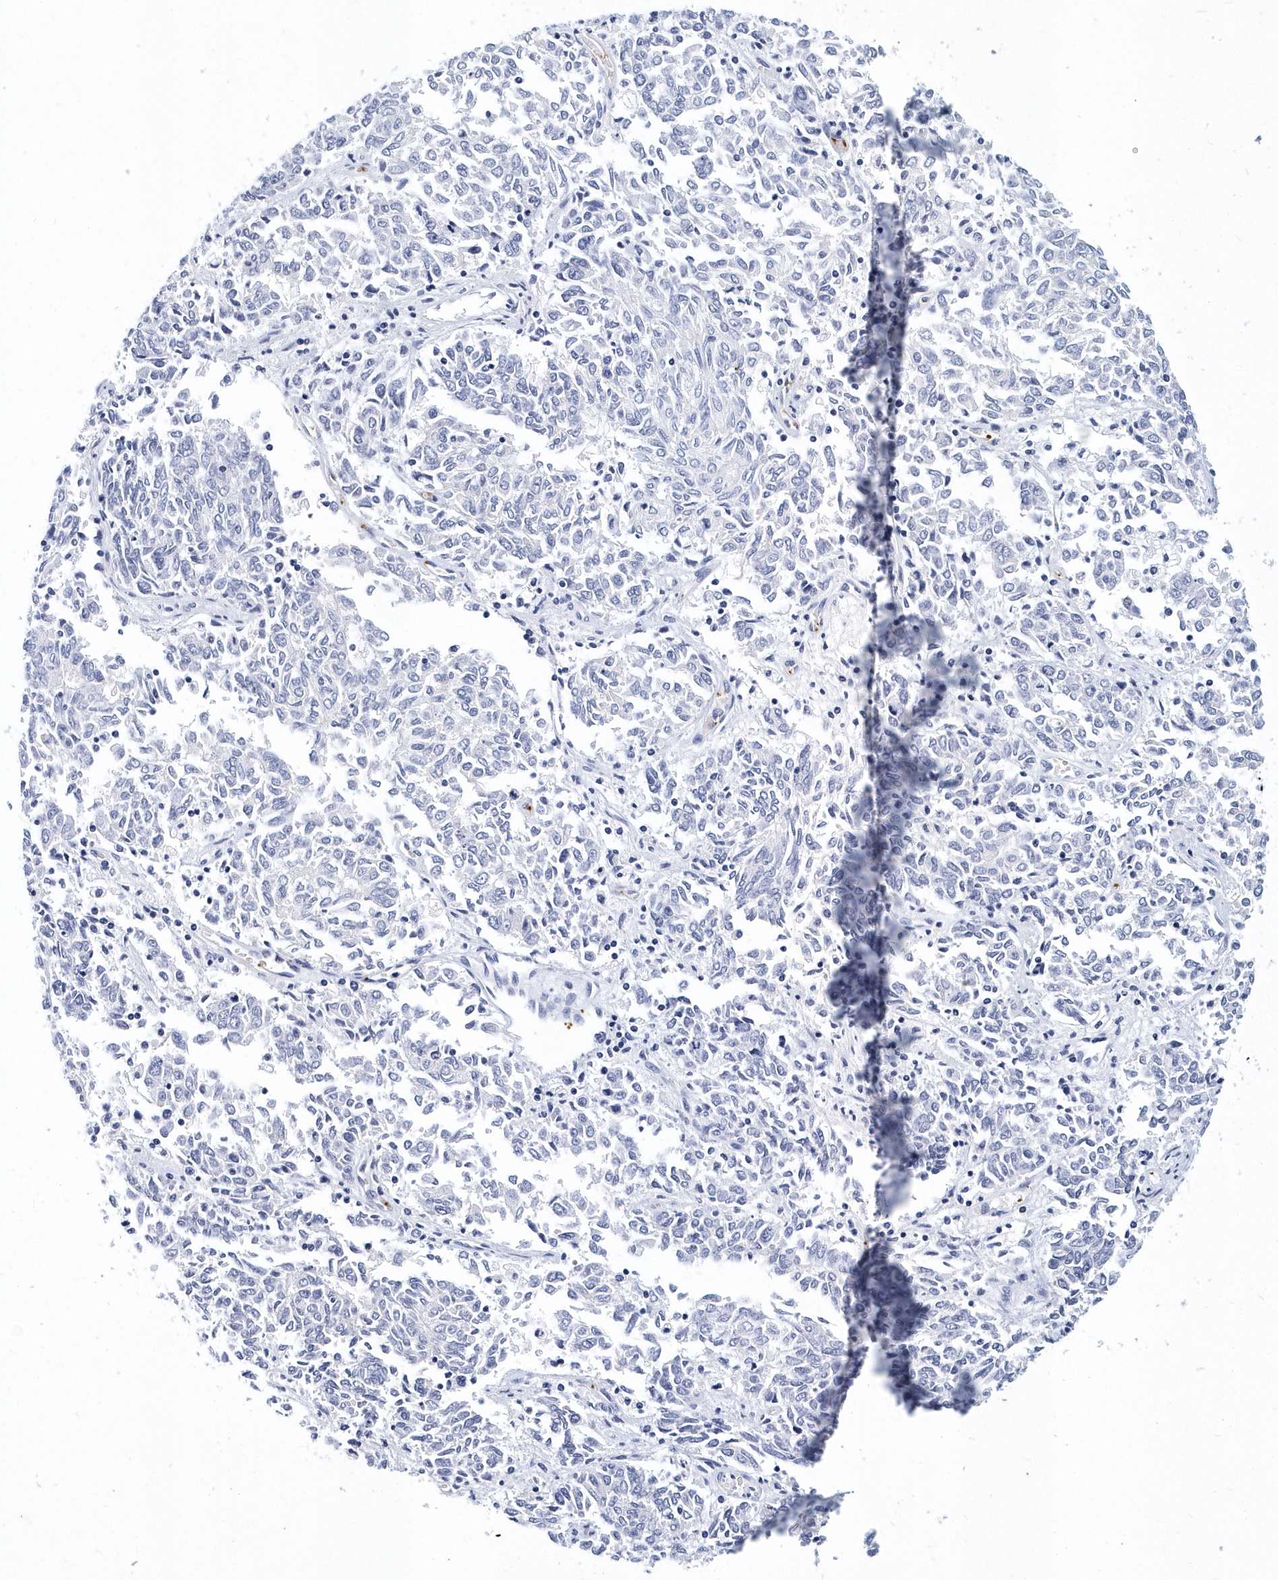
{"staining": {"intensity": "negative", "quantity": "none", "location": "none"}, "tissue": "endometrial cancer", "cell_type": "Tumor cells", "image_type": "cancer", "snomed": [{"axis": "morphology", "description": "Adenocarcinoma, NOS"}, {"axis": "topography", "description": "Endometrium"}], "caption": "This image is of endometrial cancer stained with immunohistochemistry (IHC) to label a protein in brown with the nuclei are counter-stained blue. There is no staining in tumor cells.", "gene": "ITGA2B", "patient": {"sex": "female", "age": 80}}